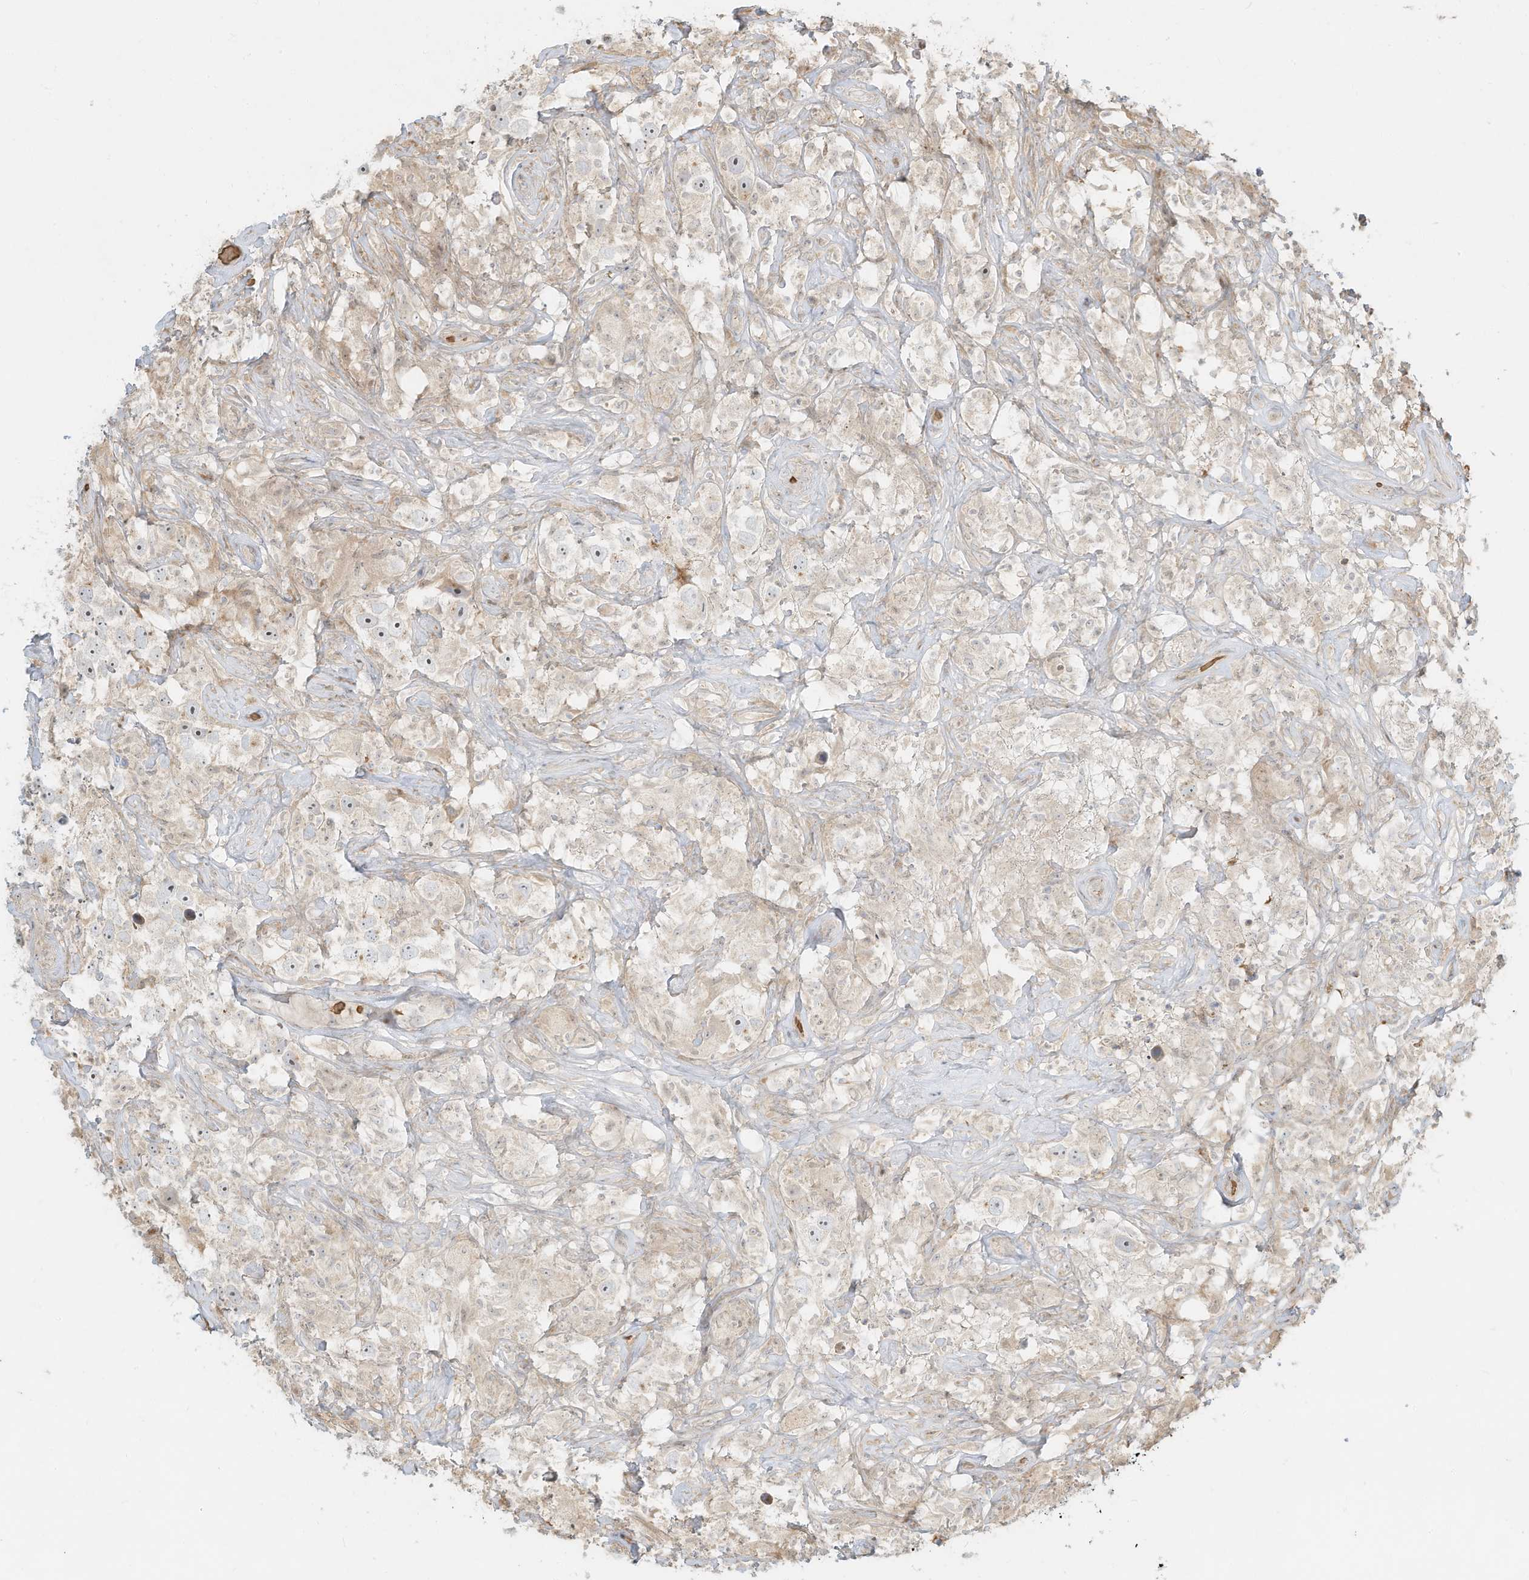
{"staining": {"intensity": "negative", "quantity": "none", "location": "none"}, "tissue": "testis cancer", "cell_type": "Tumor cells", "image_type": "cancer", "snomed": [{"axis": "morphology", "description": "Seminoma, NOS"}, {"axis": "topography", "description": "Testis"}], "caption": "Tumor cells show no significant protein staining in testis seminoma.", "gene": "OFD1", "patient": {"sex": "male", "age": 49}}